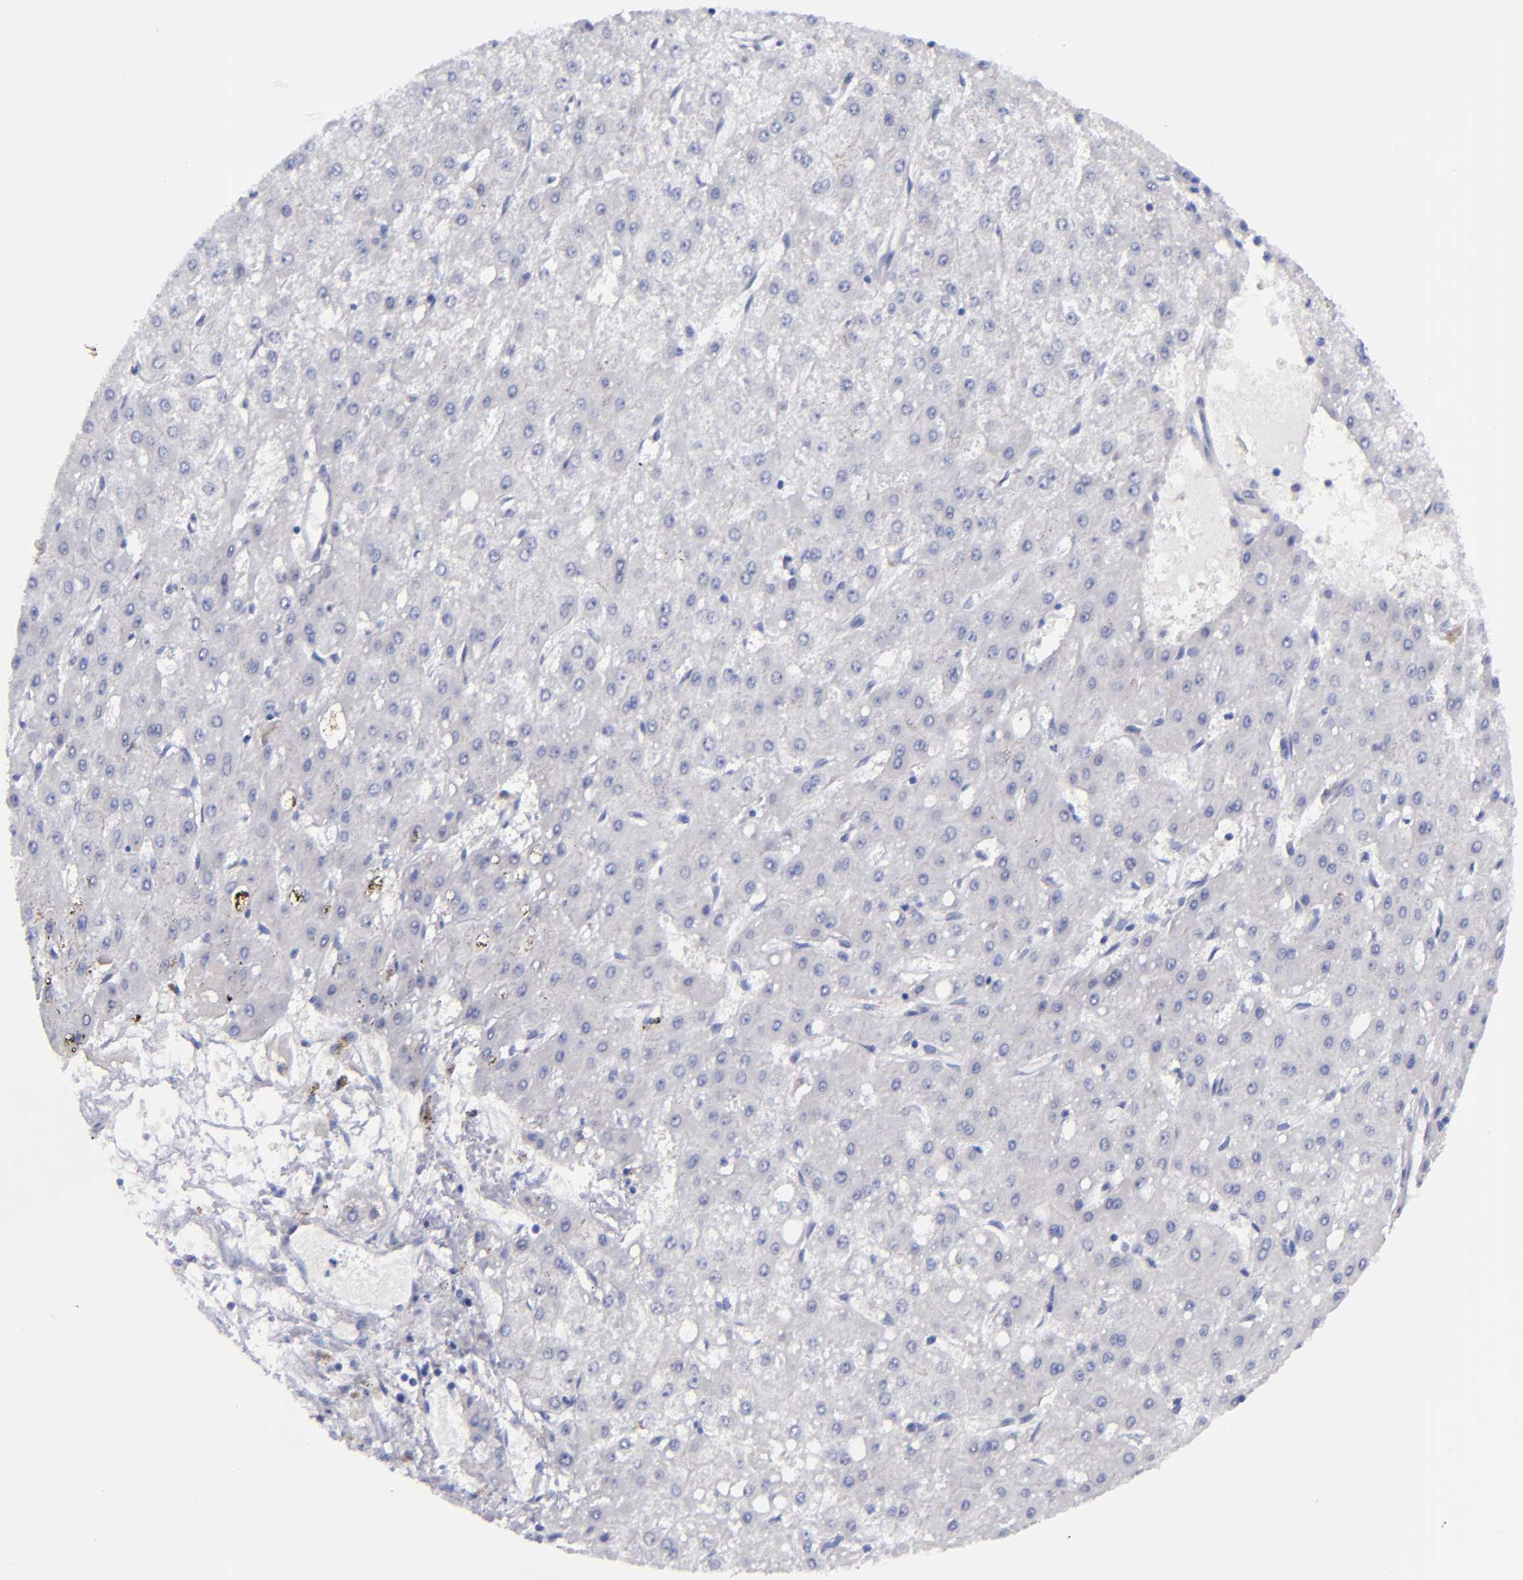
{"staining": {"intensity": "negative", "quantity": "none", "location": "none"}, "tissue": "liver cancer", "cell_type": "Tumor cells", "image_type": "cancer", "snomed": [{"axis": "morphology", "description": "Carcinoma, Hepatocellular, NOS"}, {"axis": "topography", "description": "Liver"}], "caption": "Photomicrograph shows no significant protein staining in tumor cells of hepatocellular carcinoma (liver). (Brightfield microscopy of DAB immunohistochemistry (IHC) at high magnification).", "gene": "MCM7", "patient": {"sex": "female", "age": 52}}